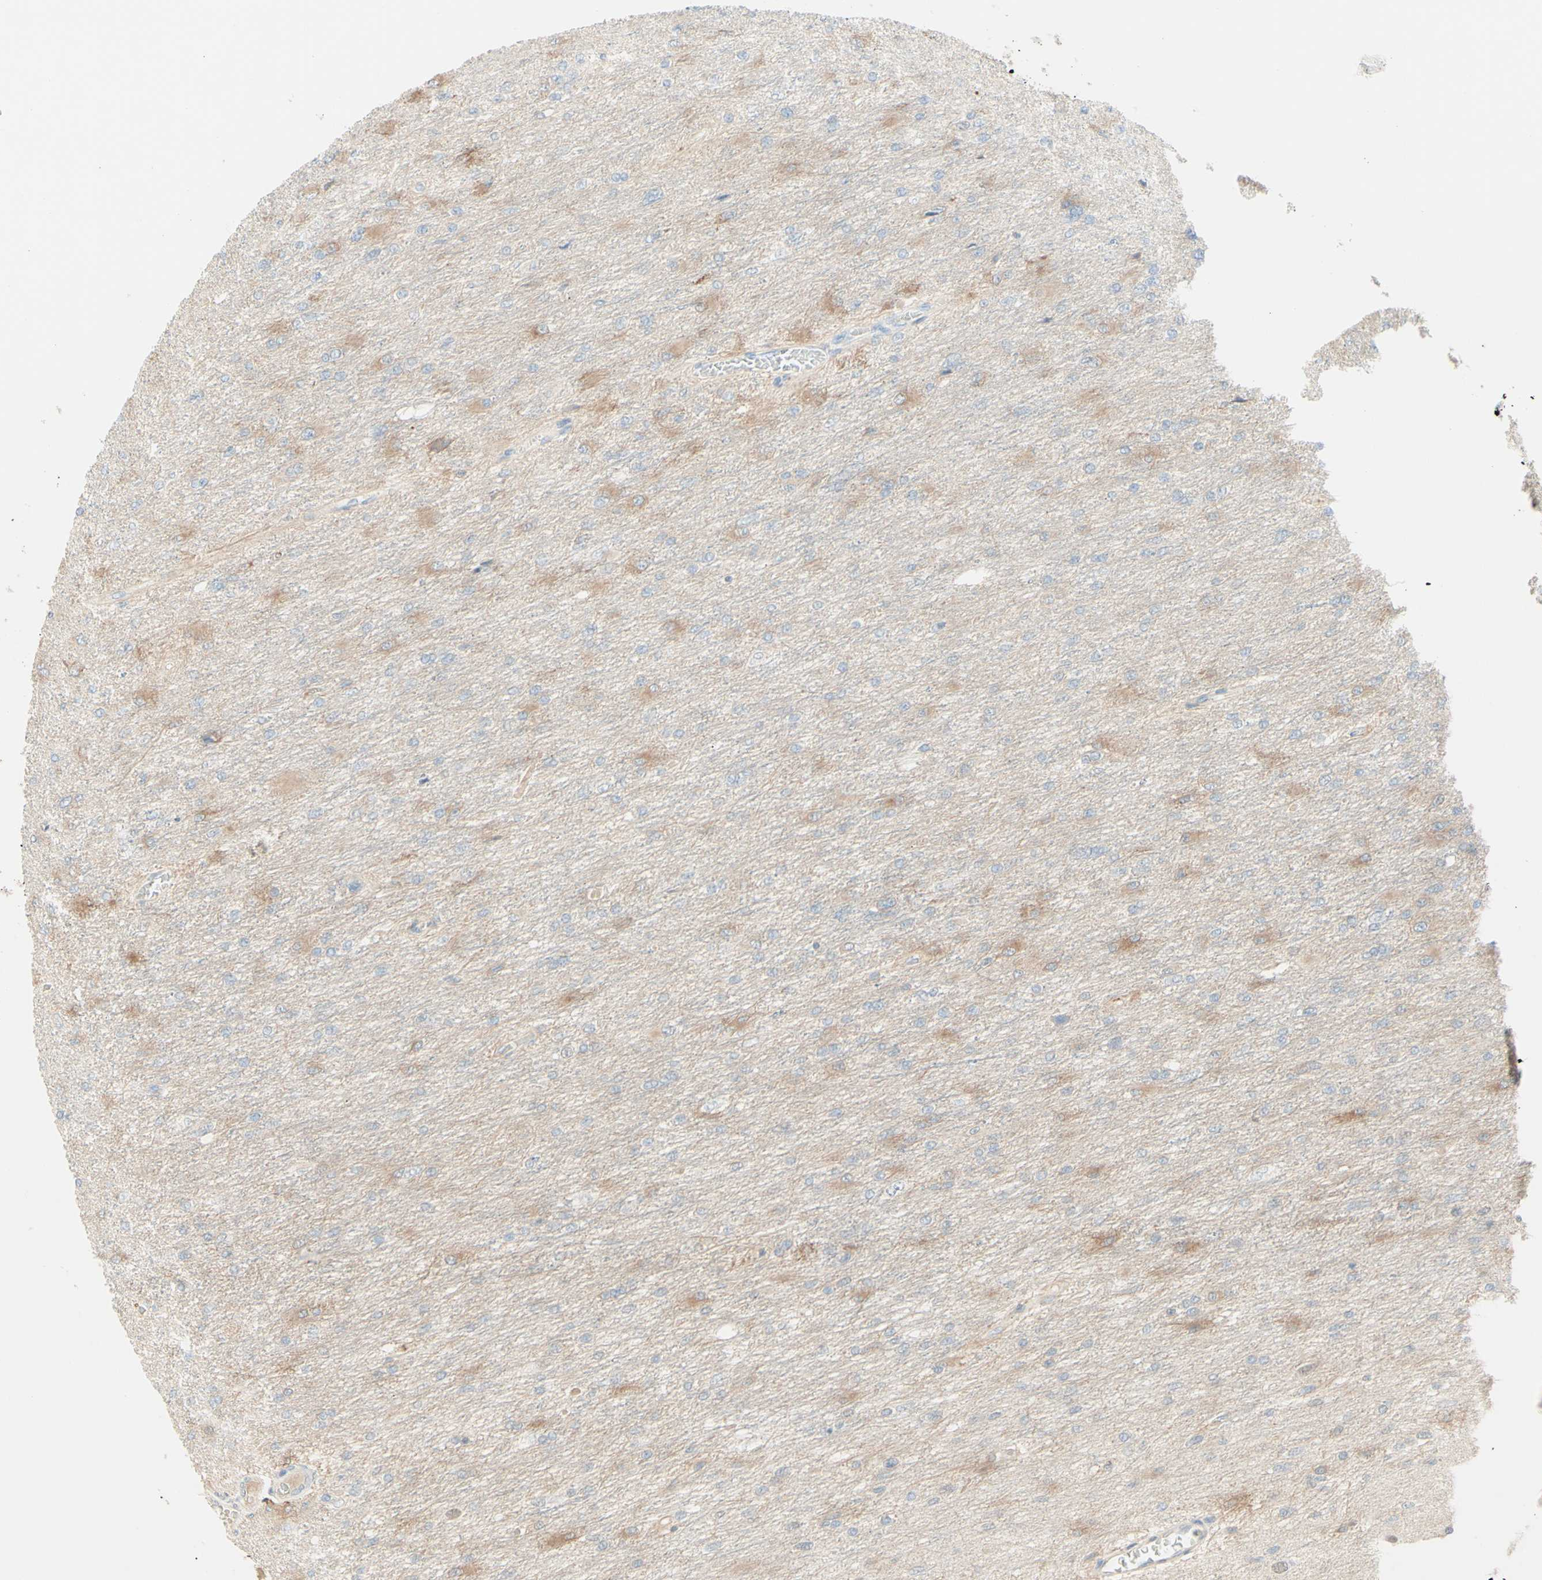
{"staining": {"intensity": "weak", "quantity": "25%-75%", "location": "cytoplasmic/membranous"}, "tissue": "glioma", "cell_type": "Tumor cells", "image_type": "cancer", "snomed": [{"axis": "morphology", "description": "Glioma, malignant, High grade"}, {"axis": "topography", "description": "Cerebral cortex"}], "caption": "IHC of glioma exhibits low levels of weak cytoplasmic/membranous expression in about 25%-75% of tumor cells.", "gene": "MTM1", "patient": {"sex": "female", "age": 36}}